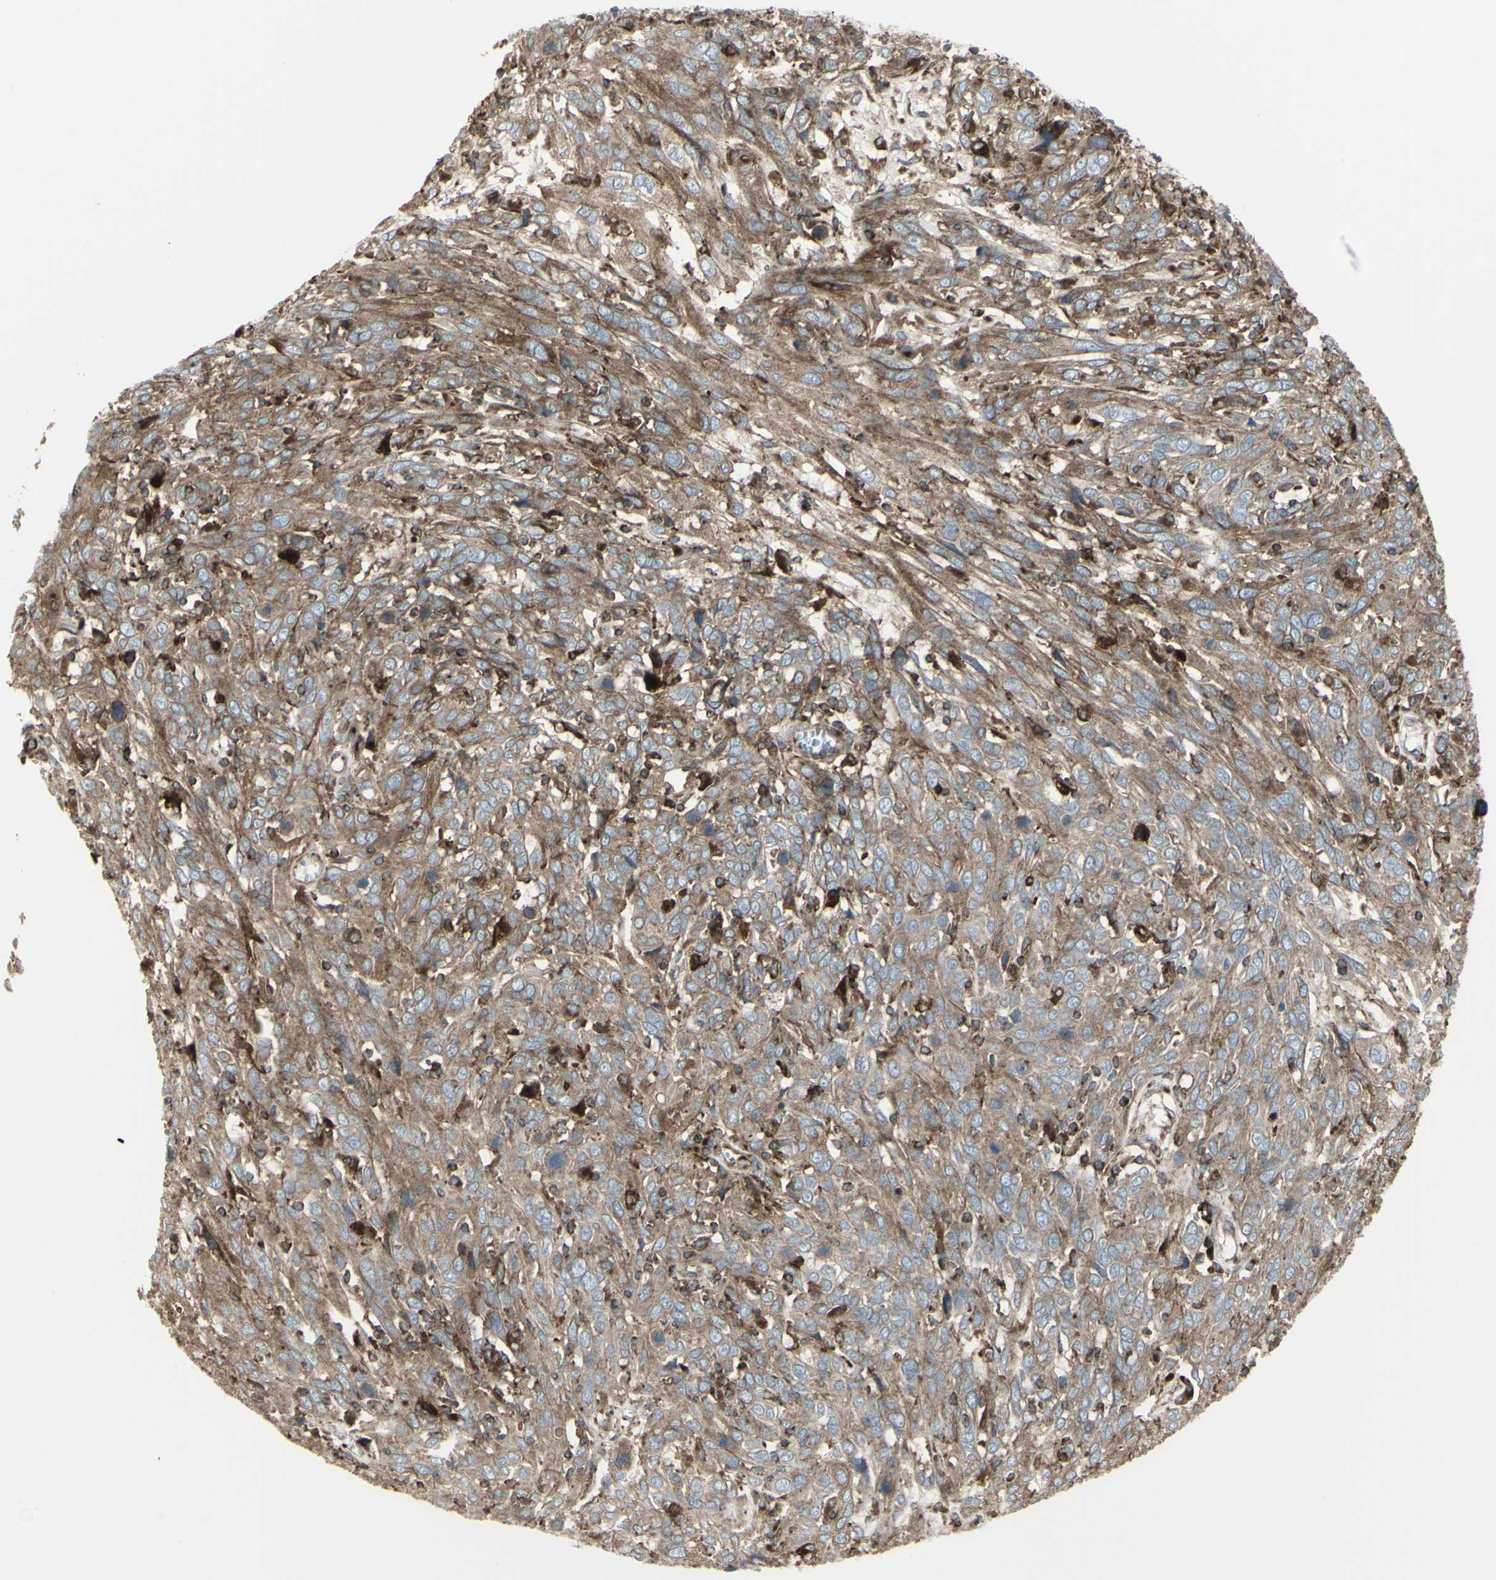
{"staining": {"intensity": "moderate", "quantity": ">75%", "location": "cytoplasmic/membranous"}, "tissue": "cervical cancer", "cell_type": "Tumor cells", "image_type": "cancer", "snomed": [{"axis": "morphology", "description": "Squamous cell carcinoma, NOS"}, {"axis": "topography", "description": "Cervix"}], "caption": "Squamous cell carcinoma (cervical) stained with DAB (3,3'-diaminobenzidine) immunohistochemistry (IHC) reveals medium levels of moderate cytoplasmic/membranous expression in approximately >75% of tumor cells.", "gene": "NAPA", "patient": {"sex": "female", "age": 46}}